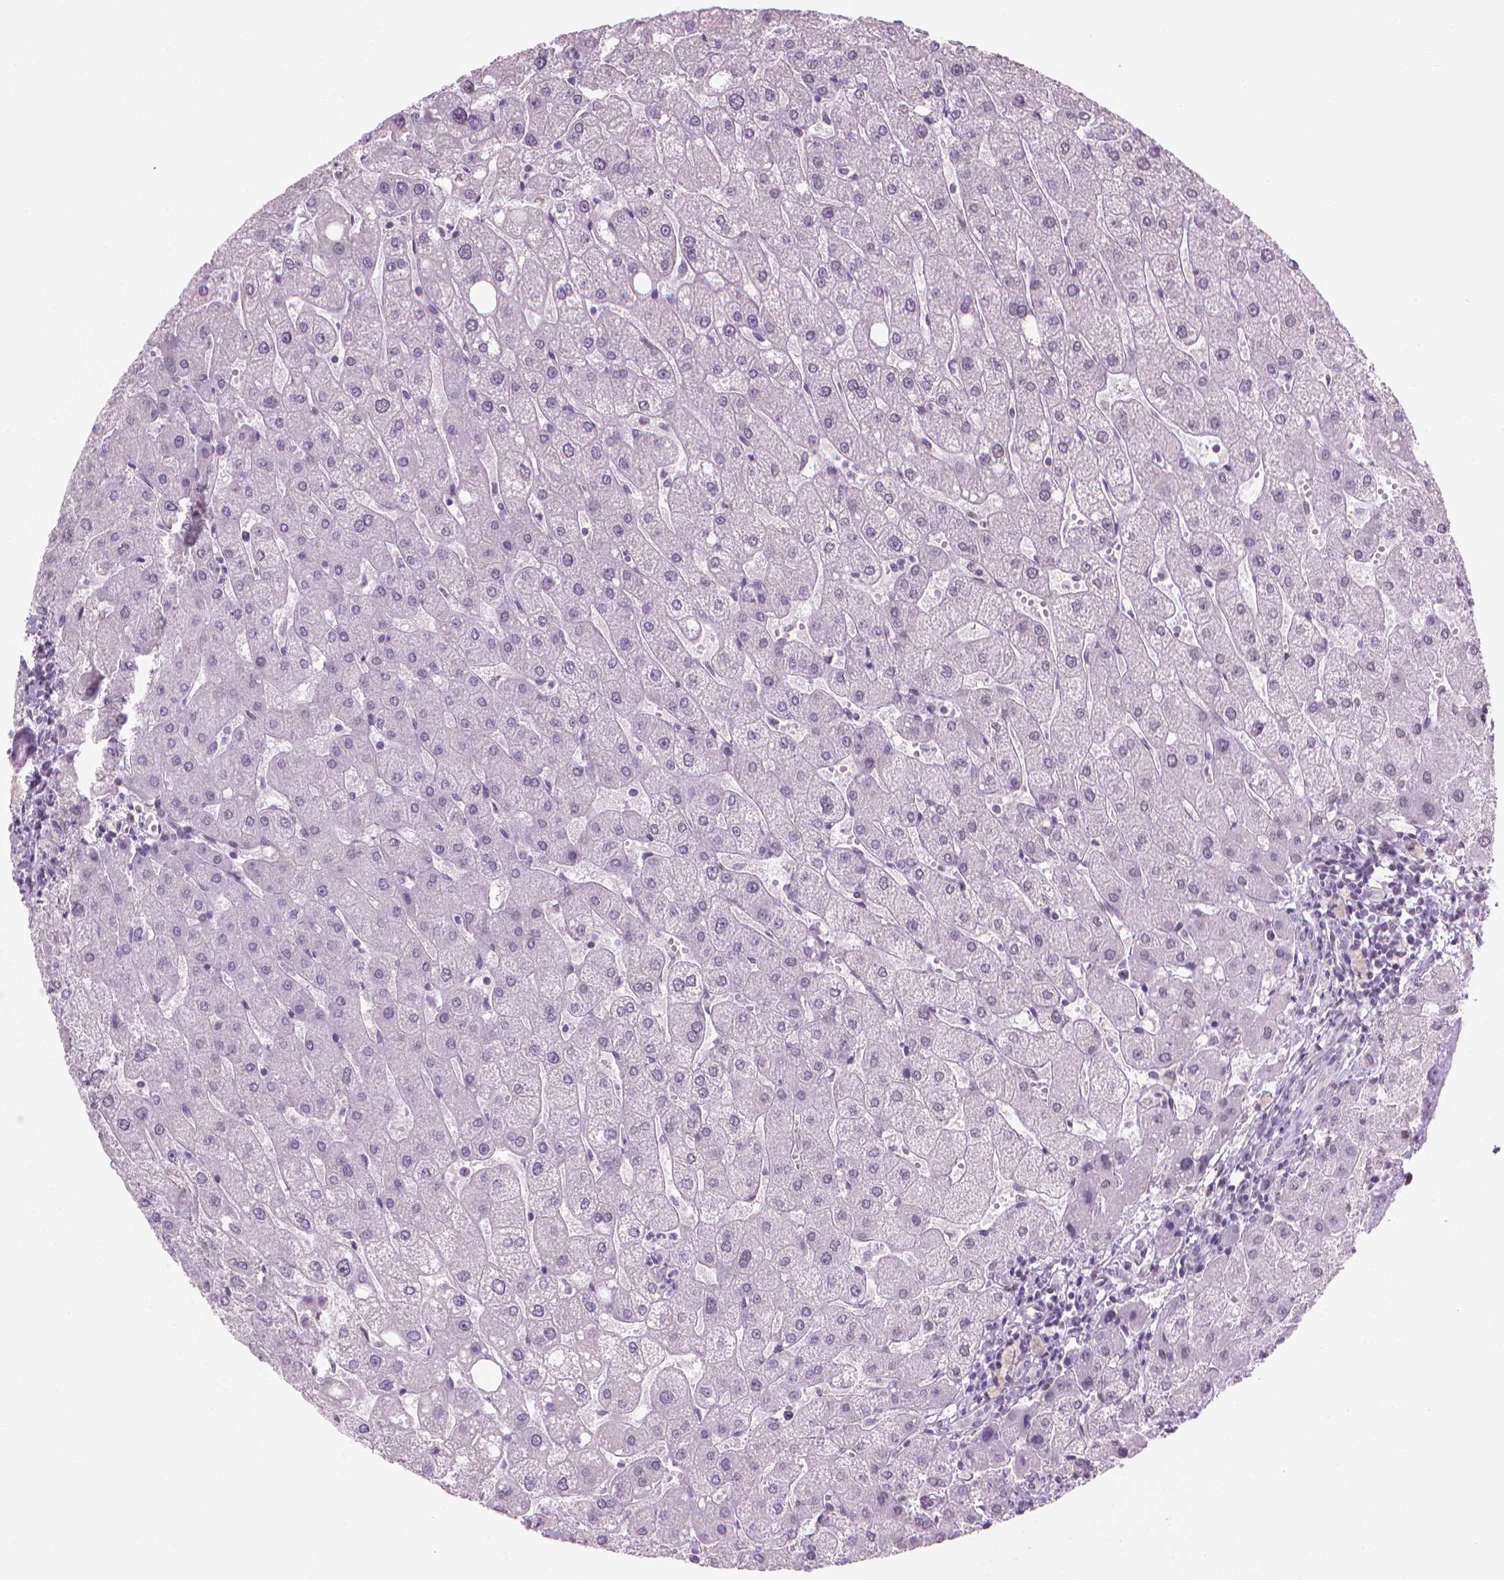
{"staining": {"intensity": "negative", "quantity": "none", "location": "none"}, "tissue": "liver", "cell_type": "Cholangiocytes", "image_type": "normal", "snomed": [{"axis": "morphology", "description": "Normal tissue, NOS"}, {"axis": "topography", "description": "Liver"}], "caption": "Immunohistochemistry of unremarkable human liver demonstrates no staining in cholangiocytes.", "gene": "PIAS2", "patient": {"sex": "male", "age": 67}}